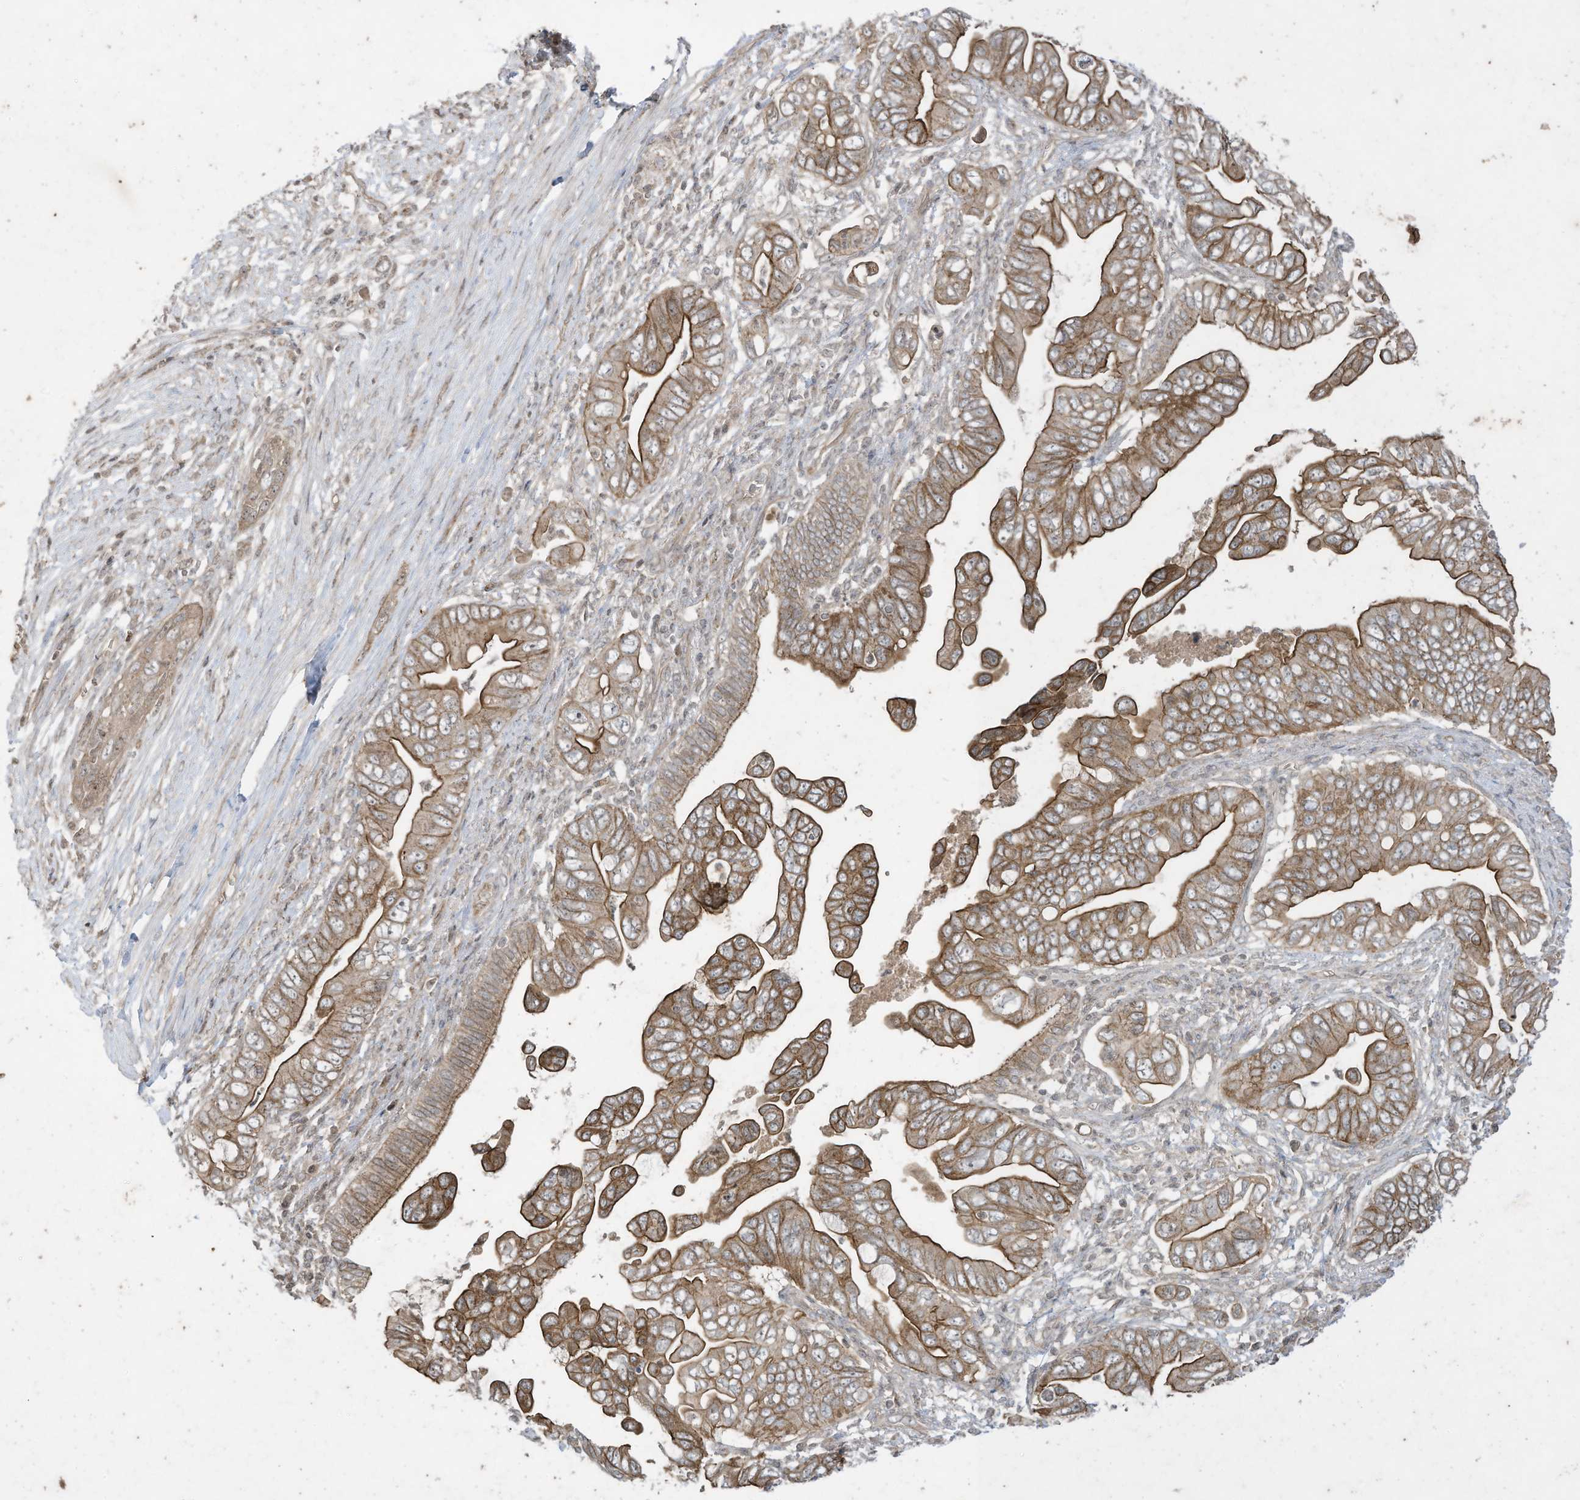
{"staining": {"intensity": "moderate", "quantity": ">75%", "location": "cytoplasmic/membranous"}, "tissue": "pancreatic cancer", "cell_type": "Tumor cells", "image_type": "cancer", "snomed": [{"axis": "morphology", "description": "Adenocarcinoma, NOS"}, {"axis": "topography", "description": "Pancreas"}], "caption": "A brown stain highlights moderate cytoplasmic/membranous expression of a protein in pancreatic adenocarcinoma tumor cells.", "gene": "MATN2", "patient": {"sex": "male", "age": 75}}